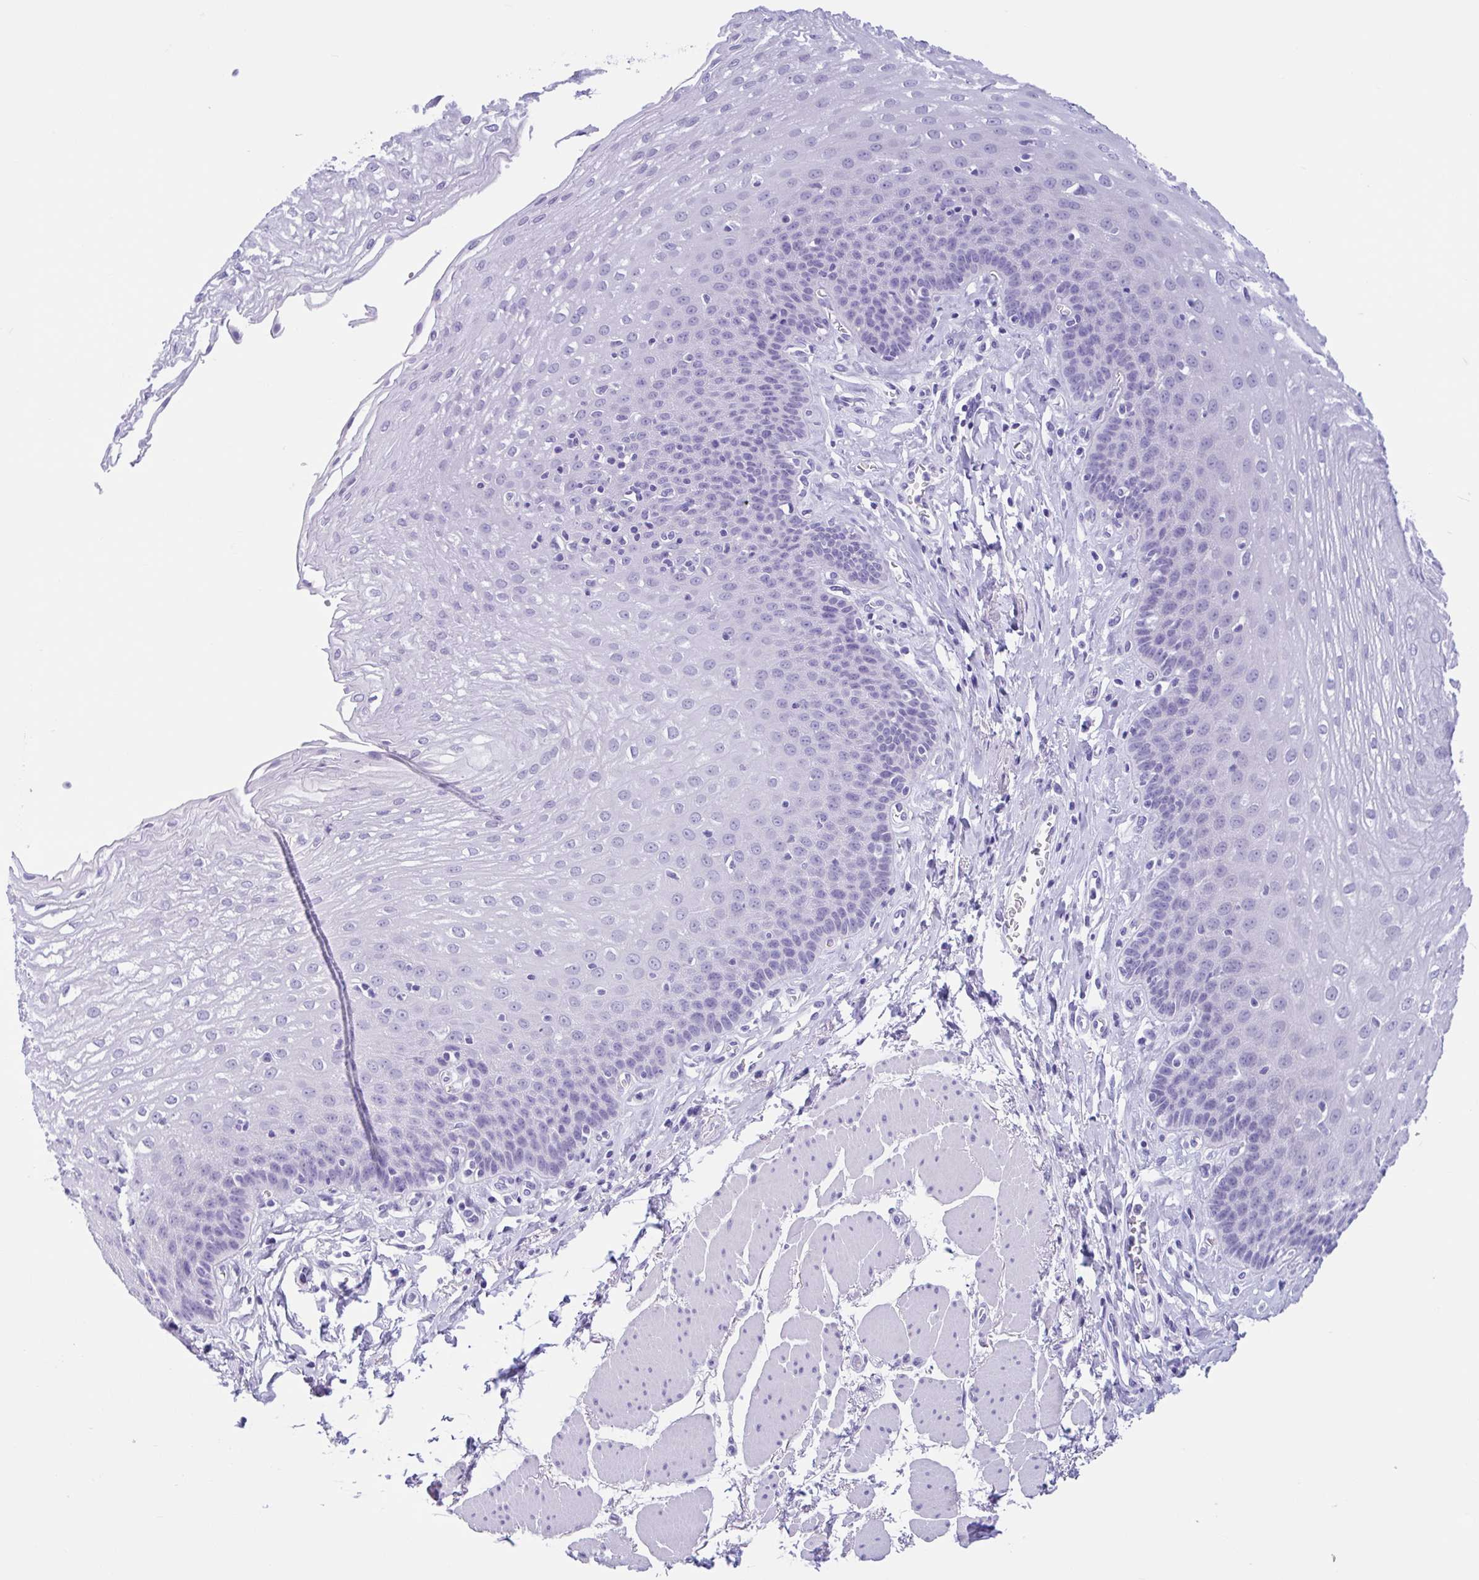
{"staining": {"intensity": "negative", "quantity": "none", "location": "none"}, "tissue": "esophagus", "cell_type": "Squamous epithelial cells", "image_type": "normal", "snomed": [{"axis": "morphology", "description": "Normal tissue, NOS"}, {"axis": "topography", "description": "Esophagus"}], "caption": "IHC histopathology image of normal esophagus: human esophagus stained with DAB demonstrates no significant protein positivity in squamous epithelial cells.", "gene": "ENSG00000274792", "patient": {"sex": "female", "age": 81}}